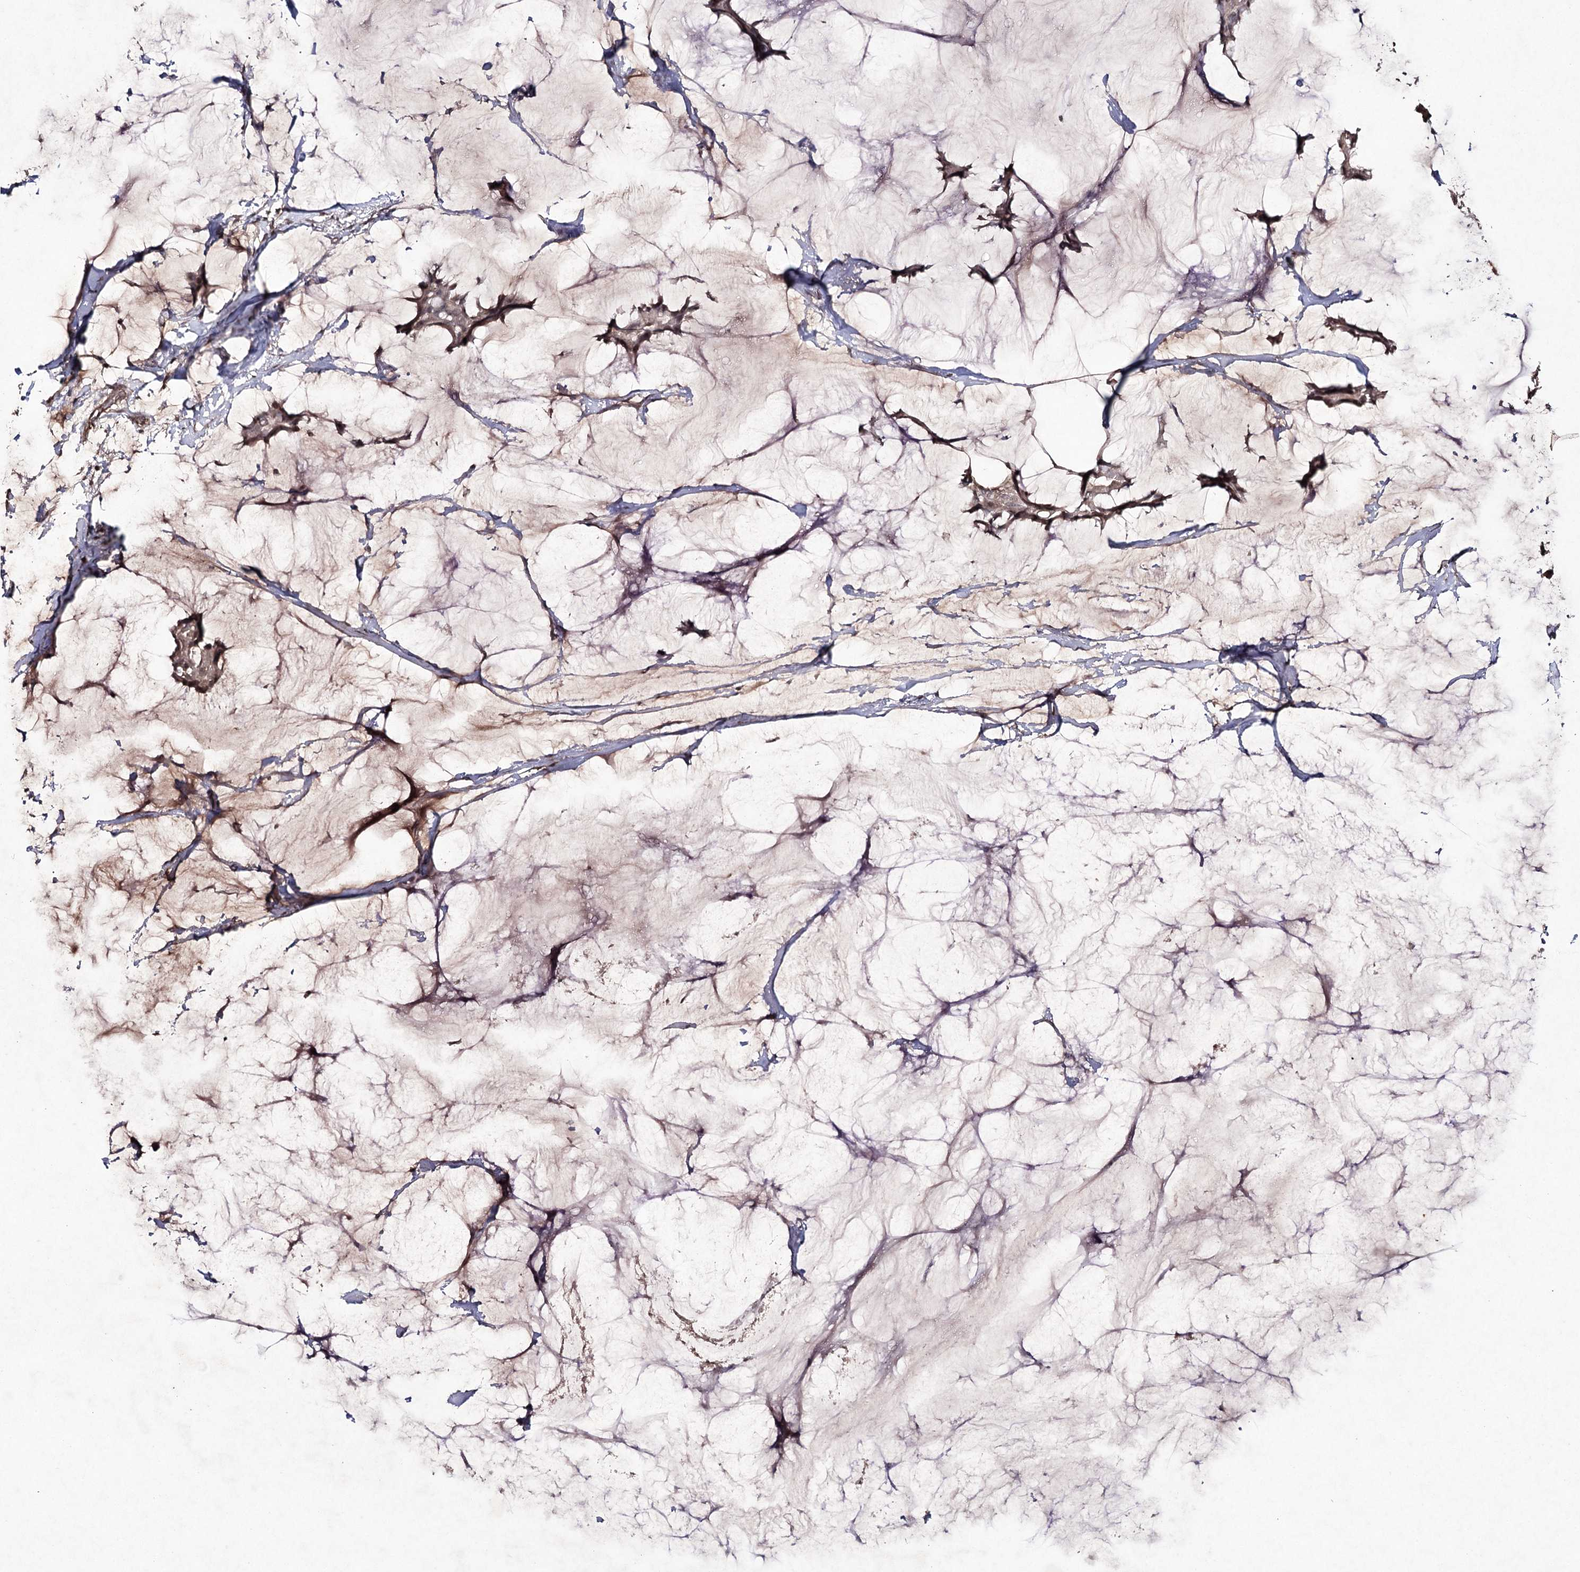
{"staining": {"intensity": "weak", "quantity": "<25%", "location": "cytoplasmic/membranous"}, "tissue": "breast cancer", "cell_type": "Tumor cells", "image_type": "cancer", "snomed": [{"axis": "morphology", "description": "Duct carcinoma"}, {"axis": "topography", "description": "Breast"}], "caption": "Micrograph shows no significant protein positivity in tumor cells of infiltrating ductal carcinoma (breast).", "gene": "SYNGR3", "patient": {"sex": "female", "age": 93}}